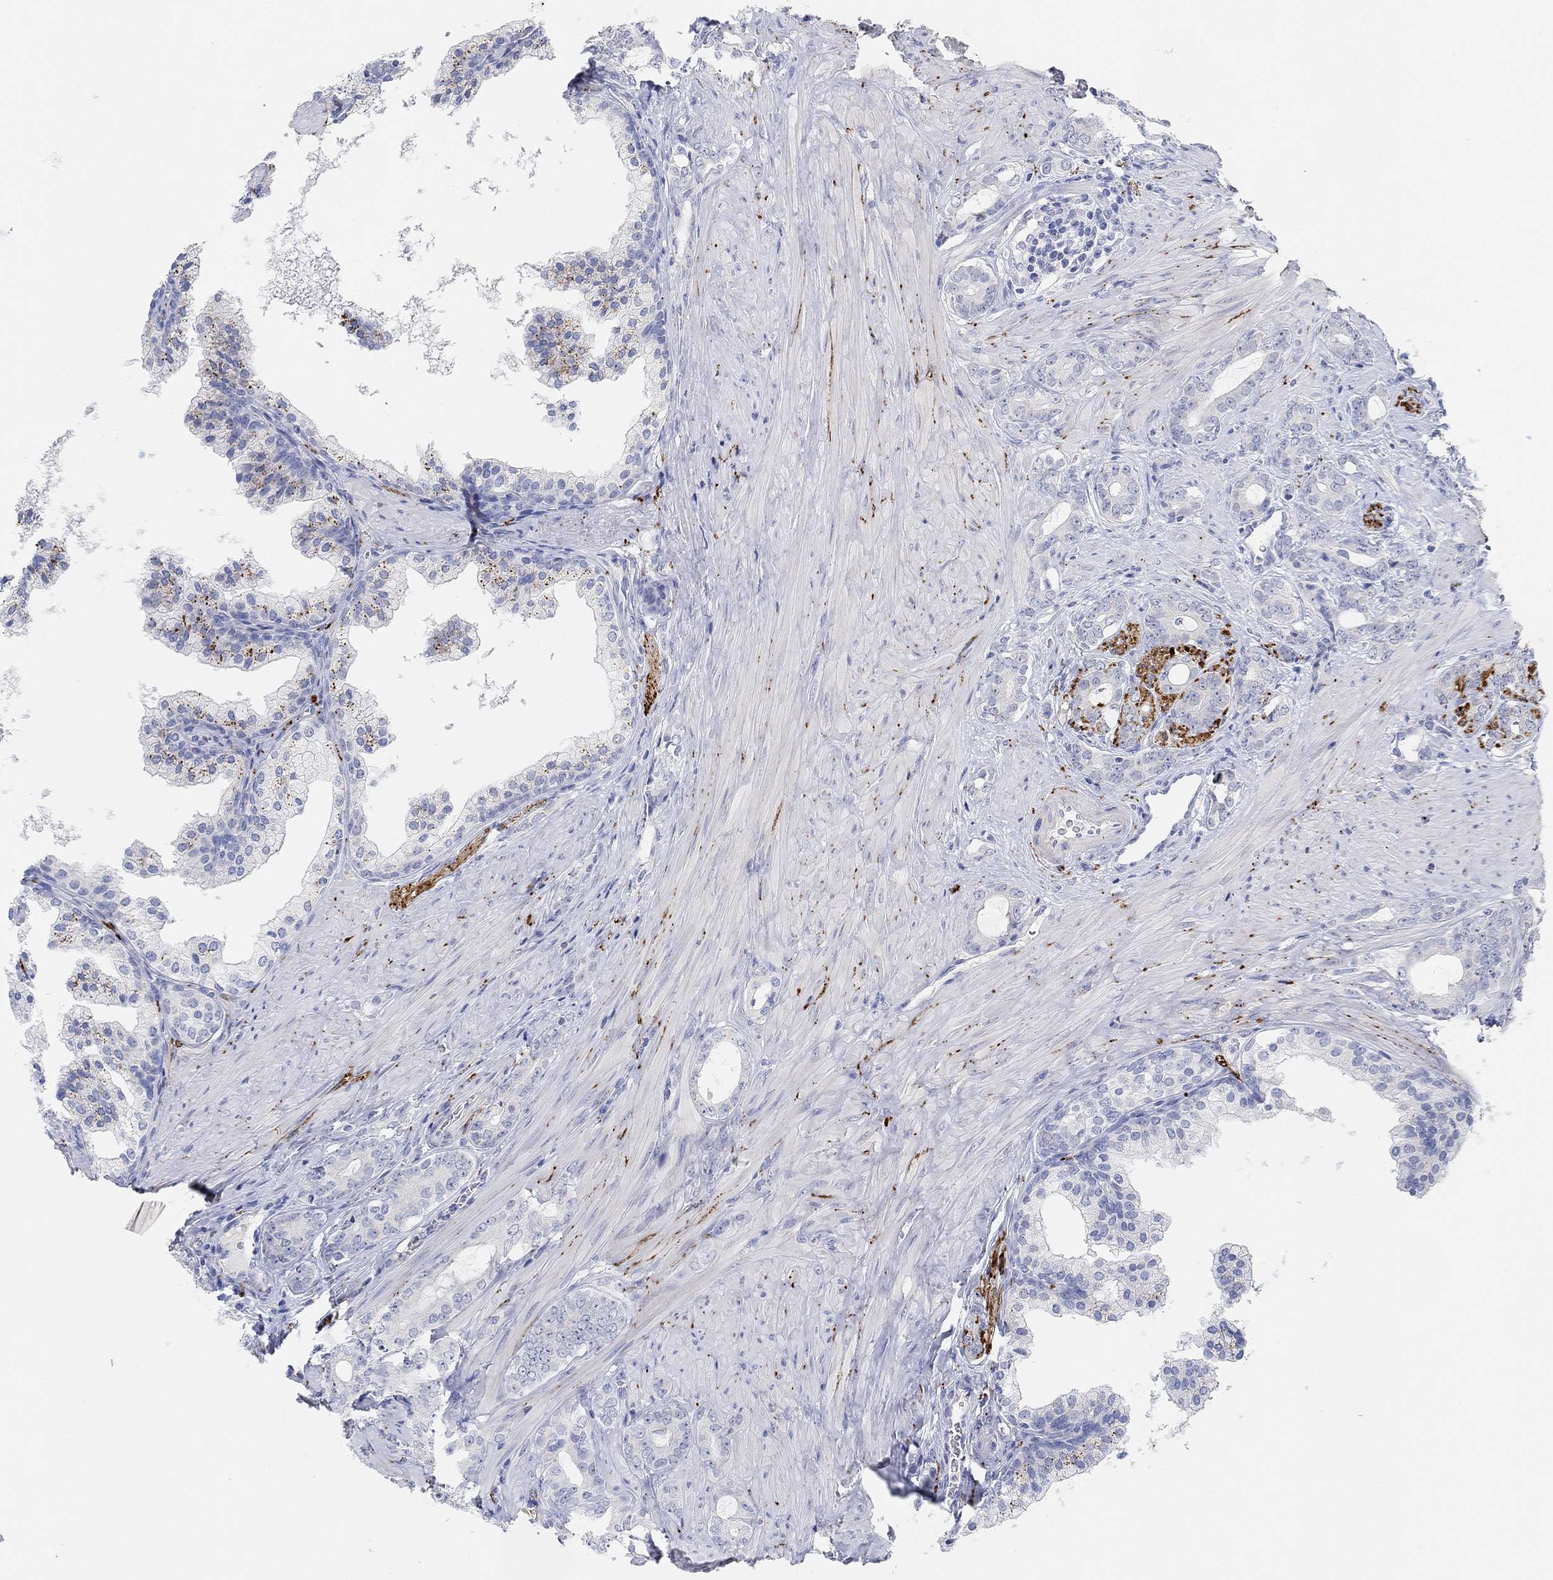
{"staining": {"intensity": "negative", "quantity": "none", "location": "none"}, "tissue": "prostate cancer", "cell_type": "Tumor cells", "image_type": "cancer", "snomed": [{"axis": "morphology", "description": "Adenocarcinoma, NOS"}, {"axis": "topography", "description": "Prostate"}], "caption": "The image exhibits no staining of tumor cells in prostate cancer.", "gene": "VAT1L", "patient": {"sex": "male", "age": 55}}